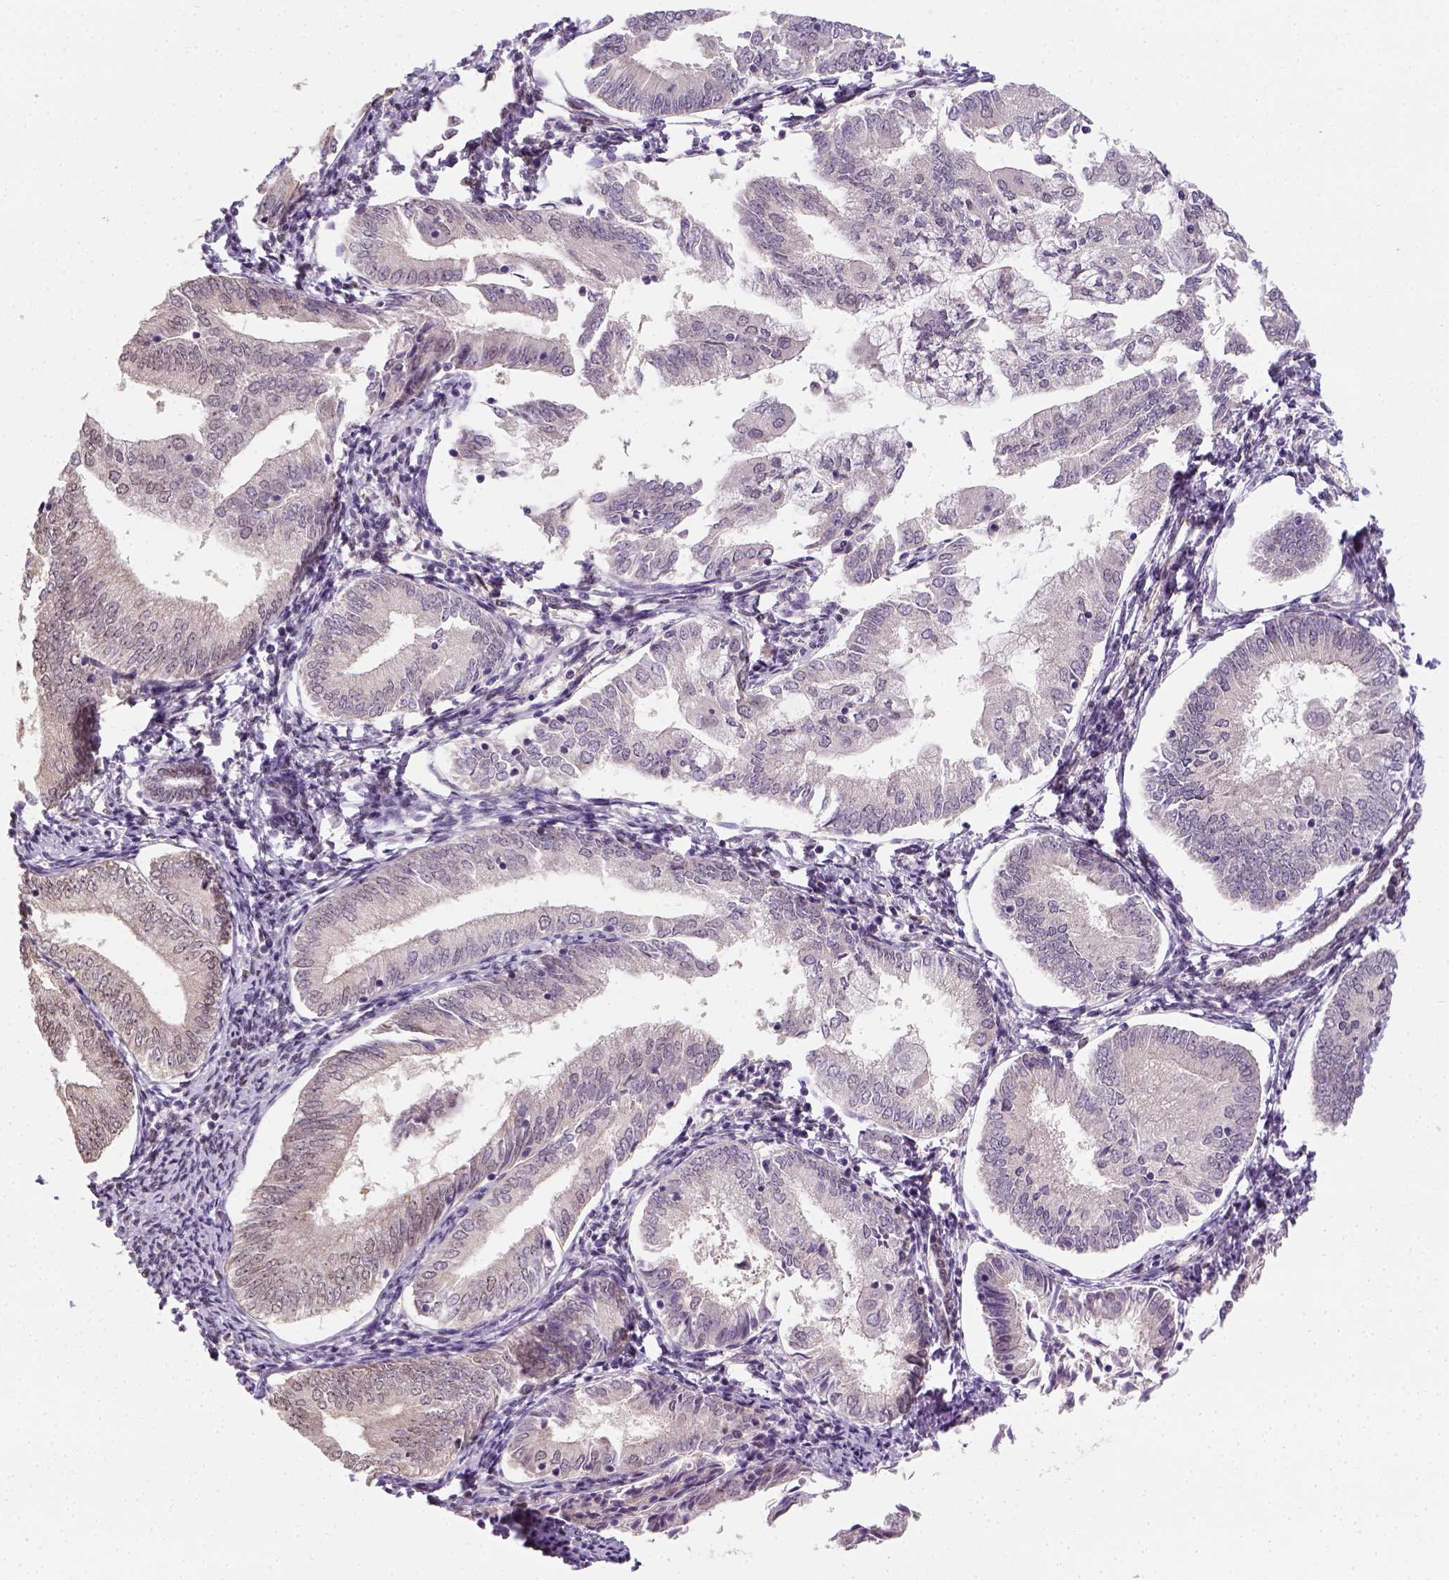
{"staining": {"intensity": "negative", "quantity": "none", "location": "none"}, "tissue": "endometrial cancer", "cell_type": "Tumor cells", "image_type": "cancer", "snomed": [{"axis": "morphology", "description": "Adenocarcinoma, NOS"}, {"axis": "topography", "description": "Endometrium"}], "caption": "This is a micrograph of immunohistochemistry (IHC) staining of endometrial cancer, which shows no expression in tumor cells. The staining was performed using DAB (3,3'-diaminobenzidine) to visualize the protein expression in brown, while the nuclei were stained in blue with hematoxylin (Magnification: 20x).", "gene": "C1orf112", "patient": {"sex": "female", "age": 55}}